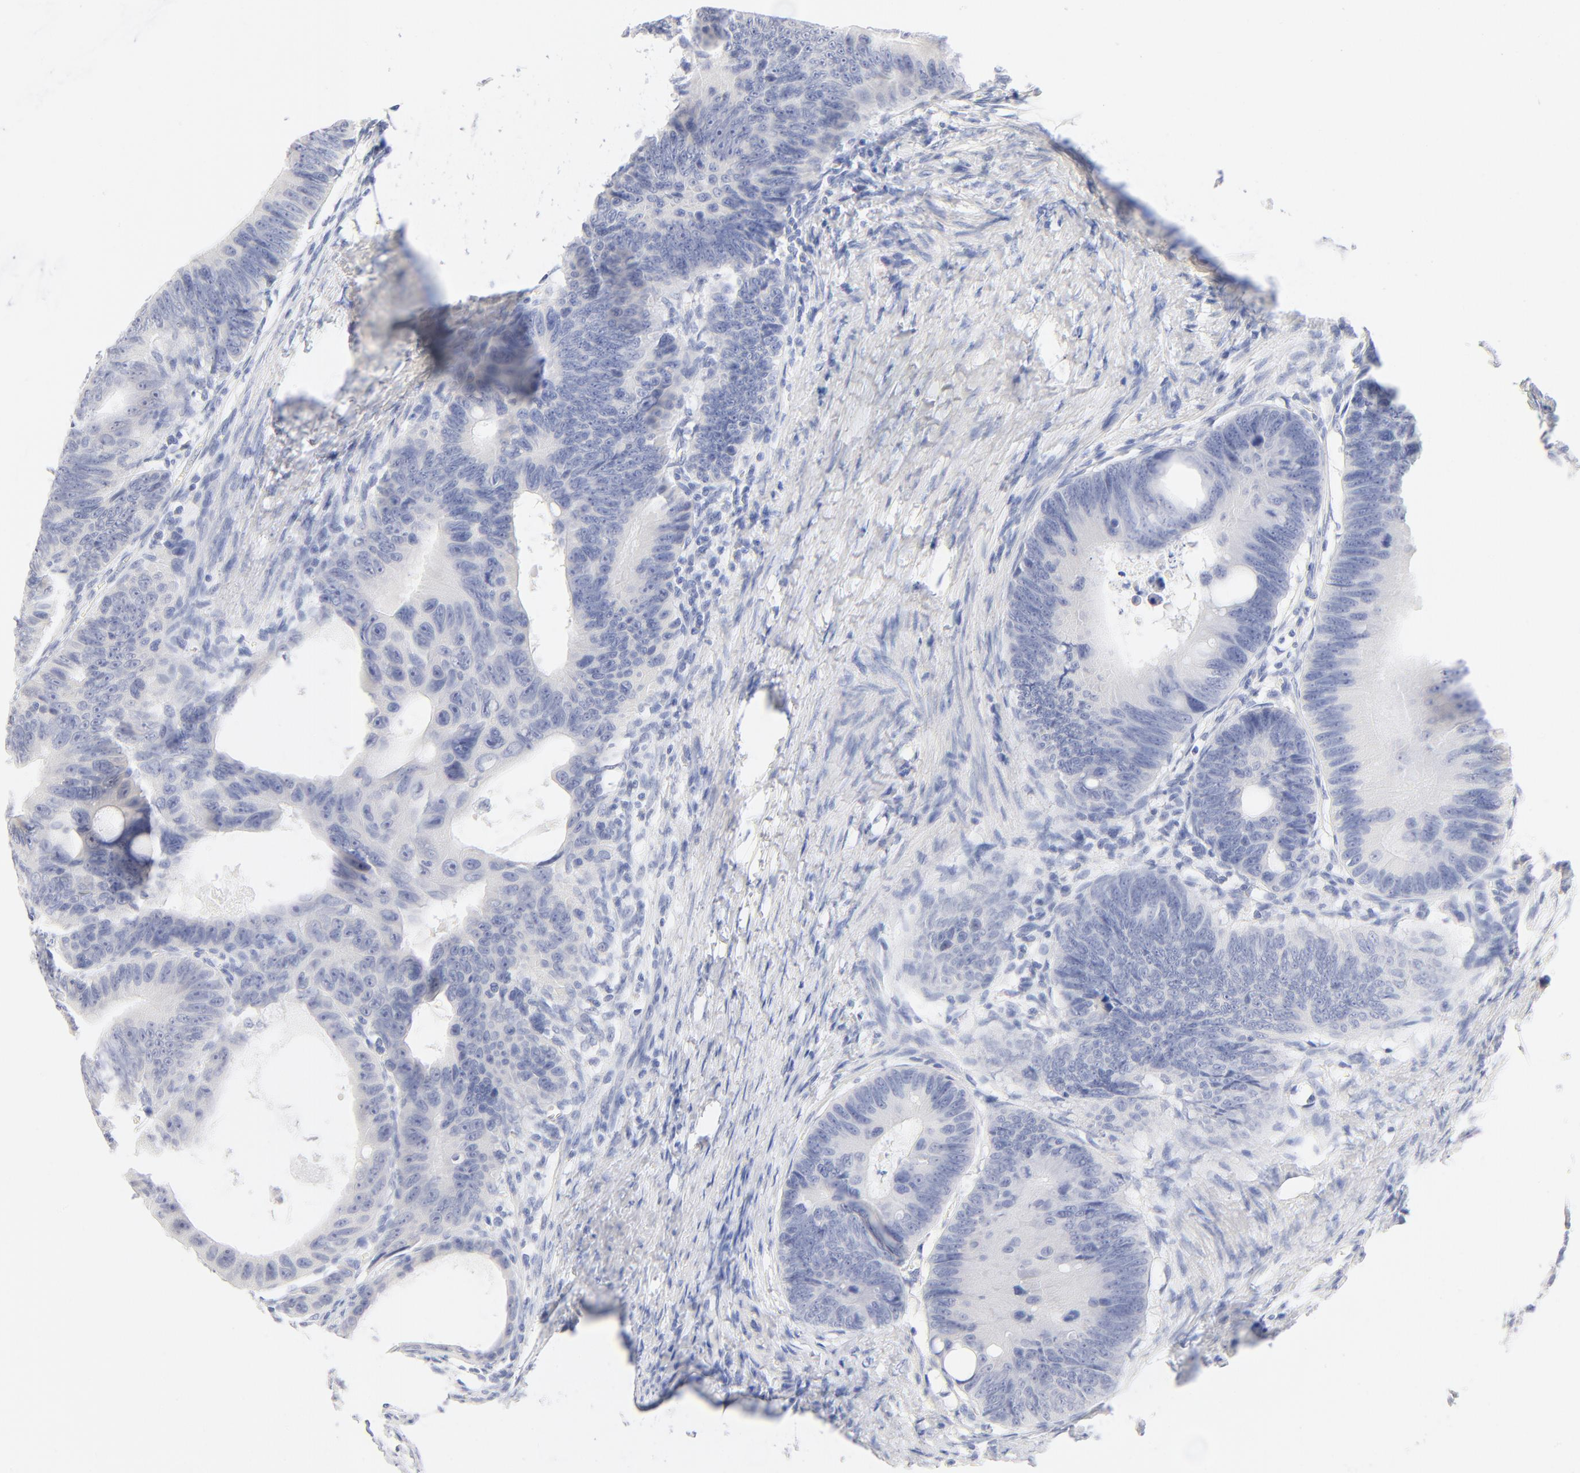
{"staining": {"intensity": "negative", "quantity": "none", "location": "none"}, "tissue": "colorectal cancer", "cell_type": "Tumor cells", "image_type": "cancer", "snomed": [{"axis": "morphology", "description": "Adenocarcinoma, NOS"}, {"axis": "topography", "description": "Colon"}], "caption": "Tumor cells are negative for brown protein staining in colorectal cancer.", "gene": "ONECUT1", "patient": {"sex": "female", "age": 55}}